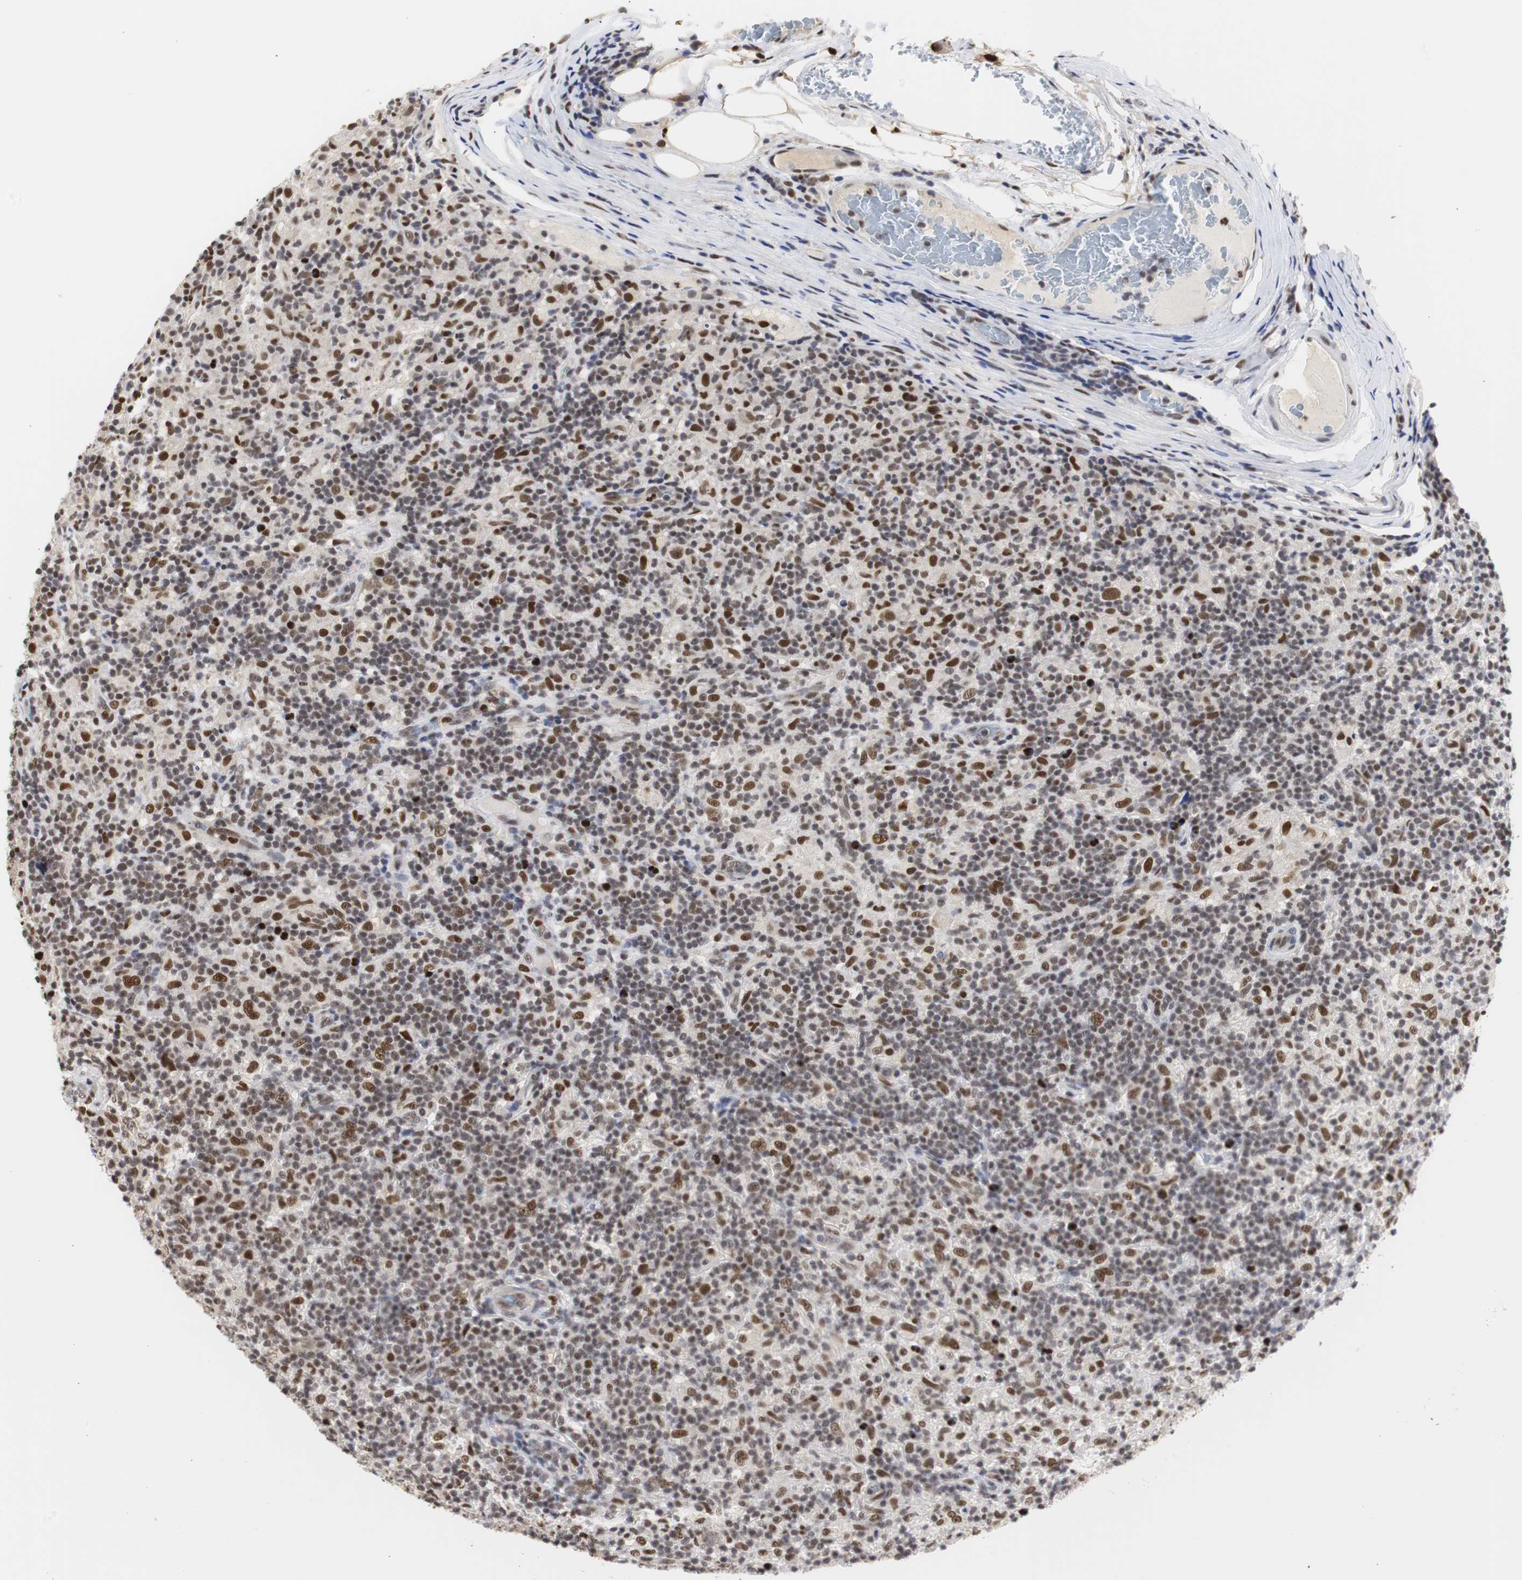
{"staining": {"intensity": "strong", "quantity": ">75%", "location": "nuclear"}, "tissue": "lymphoma", "cell_type": "Tumor cells", "image_type": "cancer", "snomed": [{"axis": "morphology", "description": "Hodgkin's disease, NOS"}, {"axis": "topography", "description": "Lymph node"}], "caption": "Lymphoma stained for a protein (brown) shows strong nuclear positive positivity in about >75% of tumor cells.", "gene": "ZFC3H1", "patient": {"sex": "male", "age": 70}}